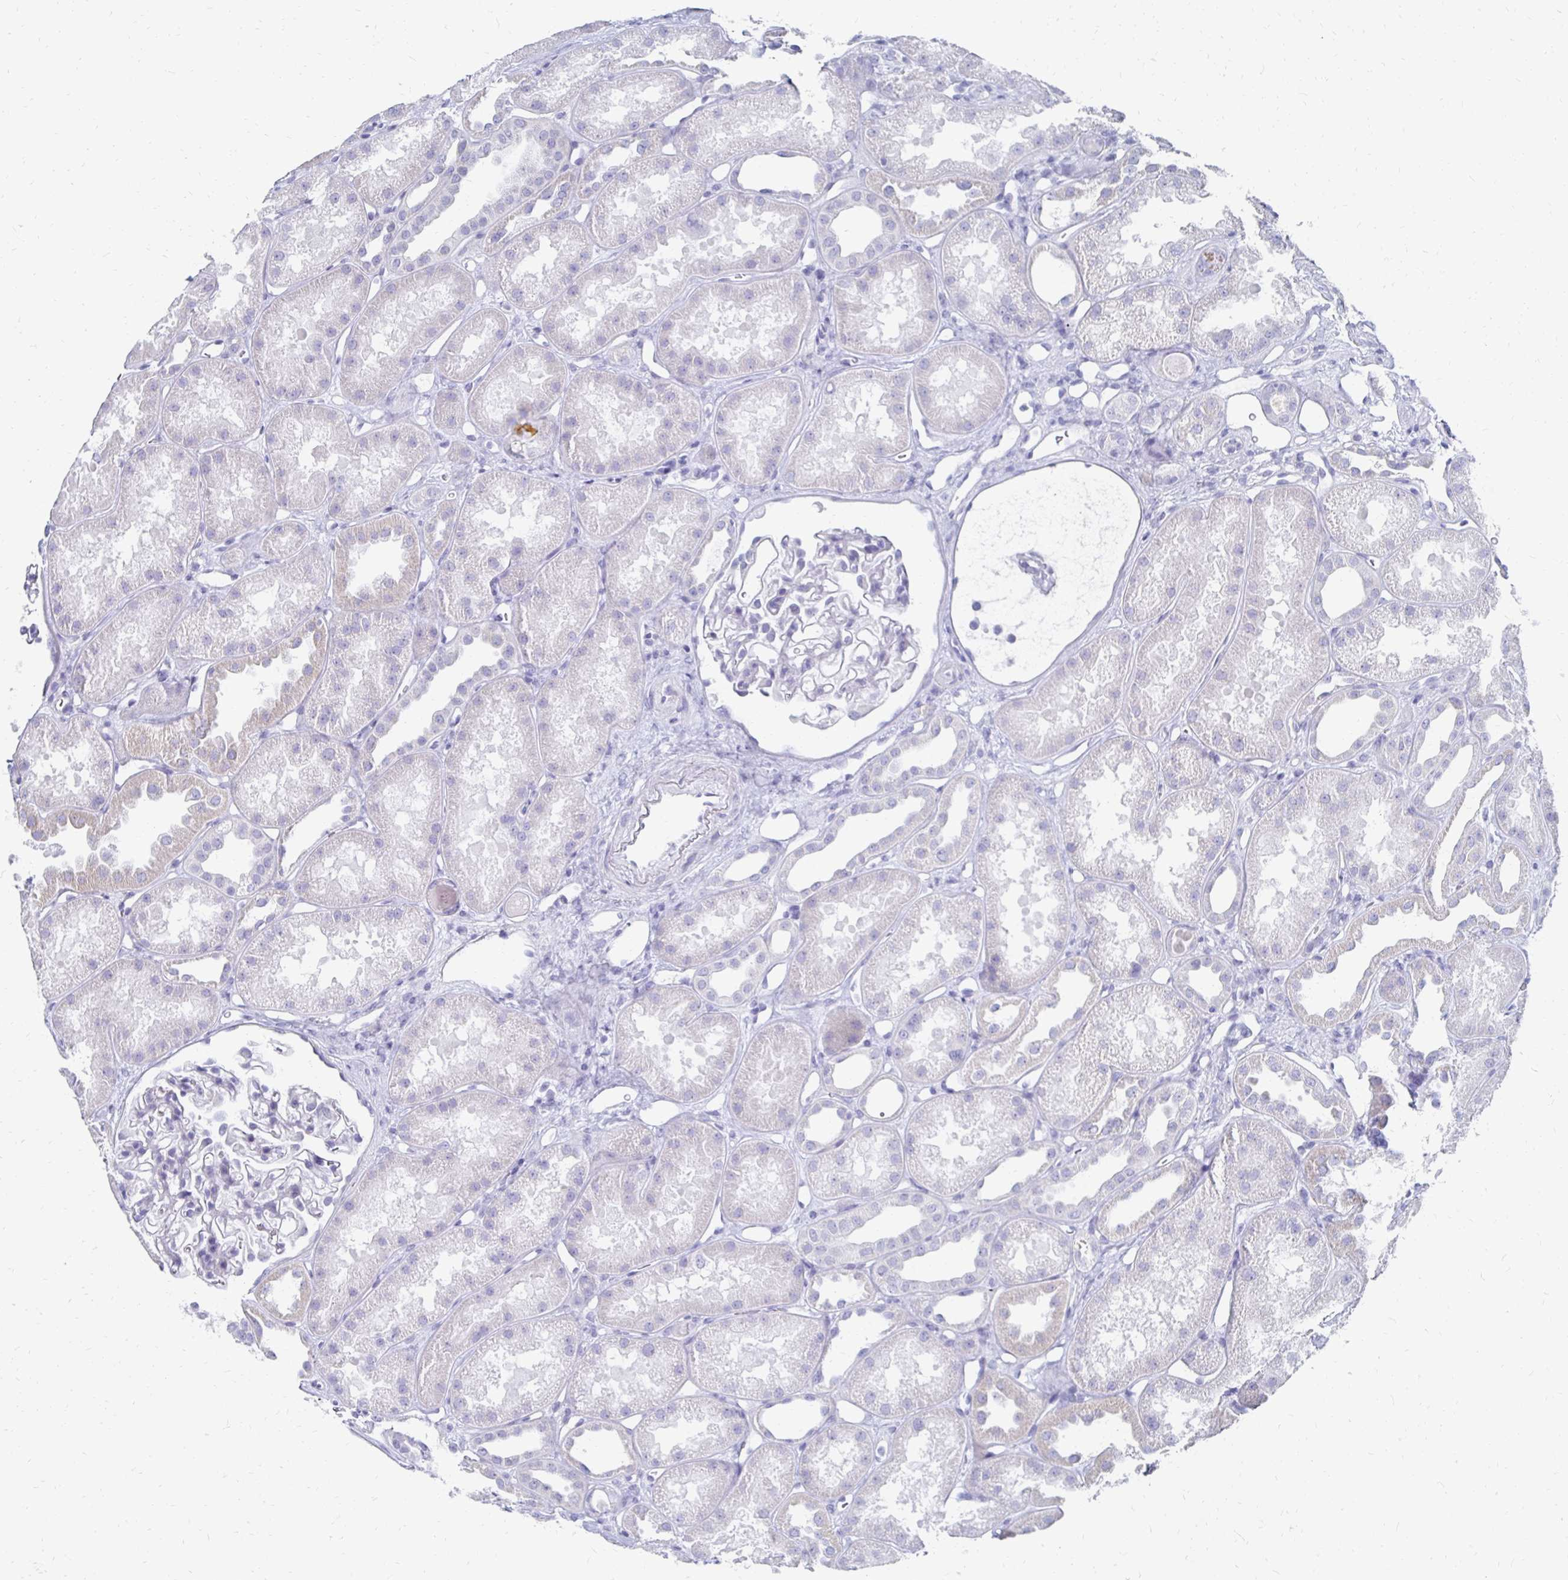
{"staining": {"intensity": "negative", "quantity": "none", "location": "none"}, "tissue": "kidney", "cell_type": "Cells in glomeruli", "image_type": "normal", "snomed": [{"axis": "morphology", "description": "Normal tissue, NOS"}, {"axis": "topography", "description": "Kidney"}], "caption": "Photomicrograph shows no protein staining in cells in glomeruli of normal kidney. (Stains: DAB immunohistochemistry (IHC) with hematoxylin counter stain, Microscopy: brightfield microscopy at high magnification).", "gene": "SYCP3", "patient": {"sex": "male", "age": 61}}